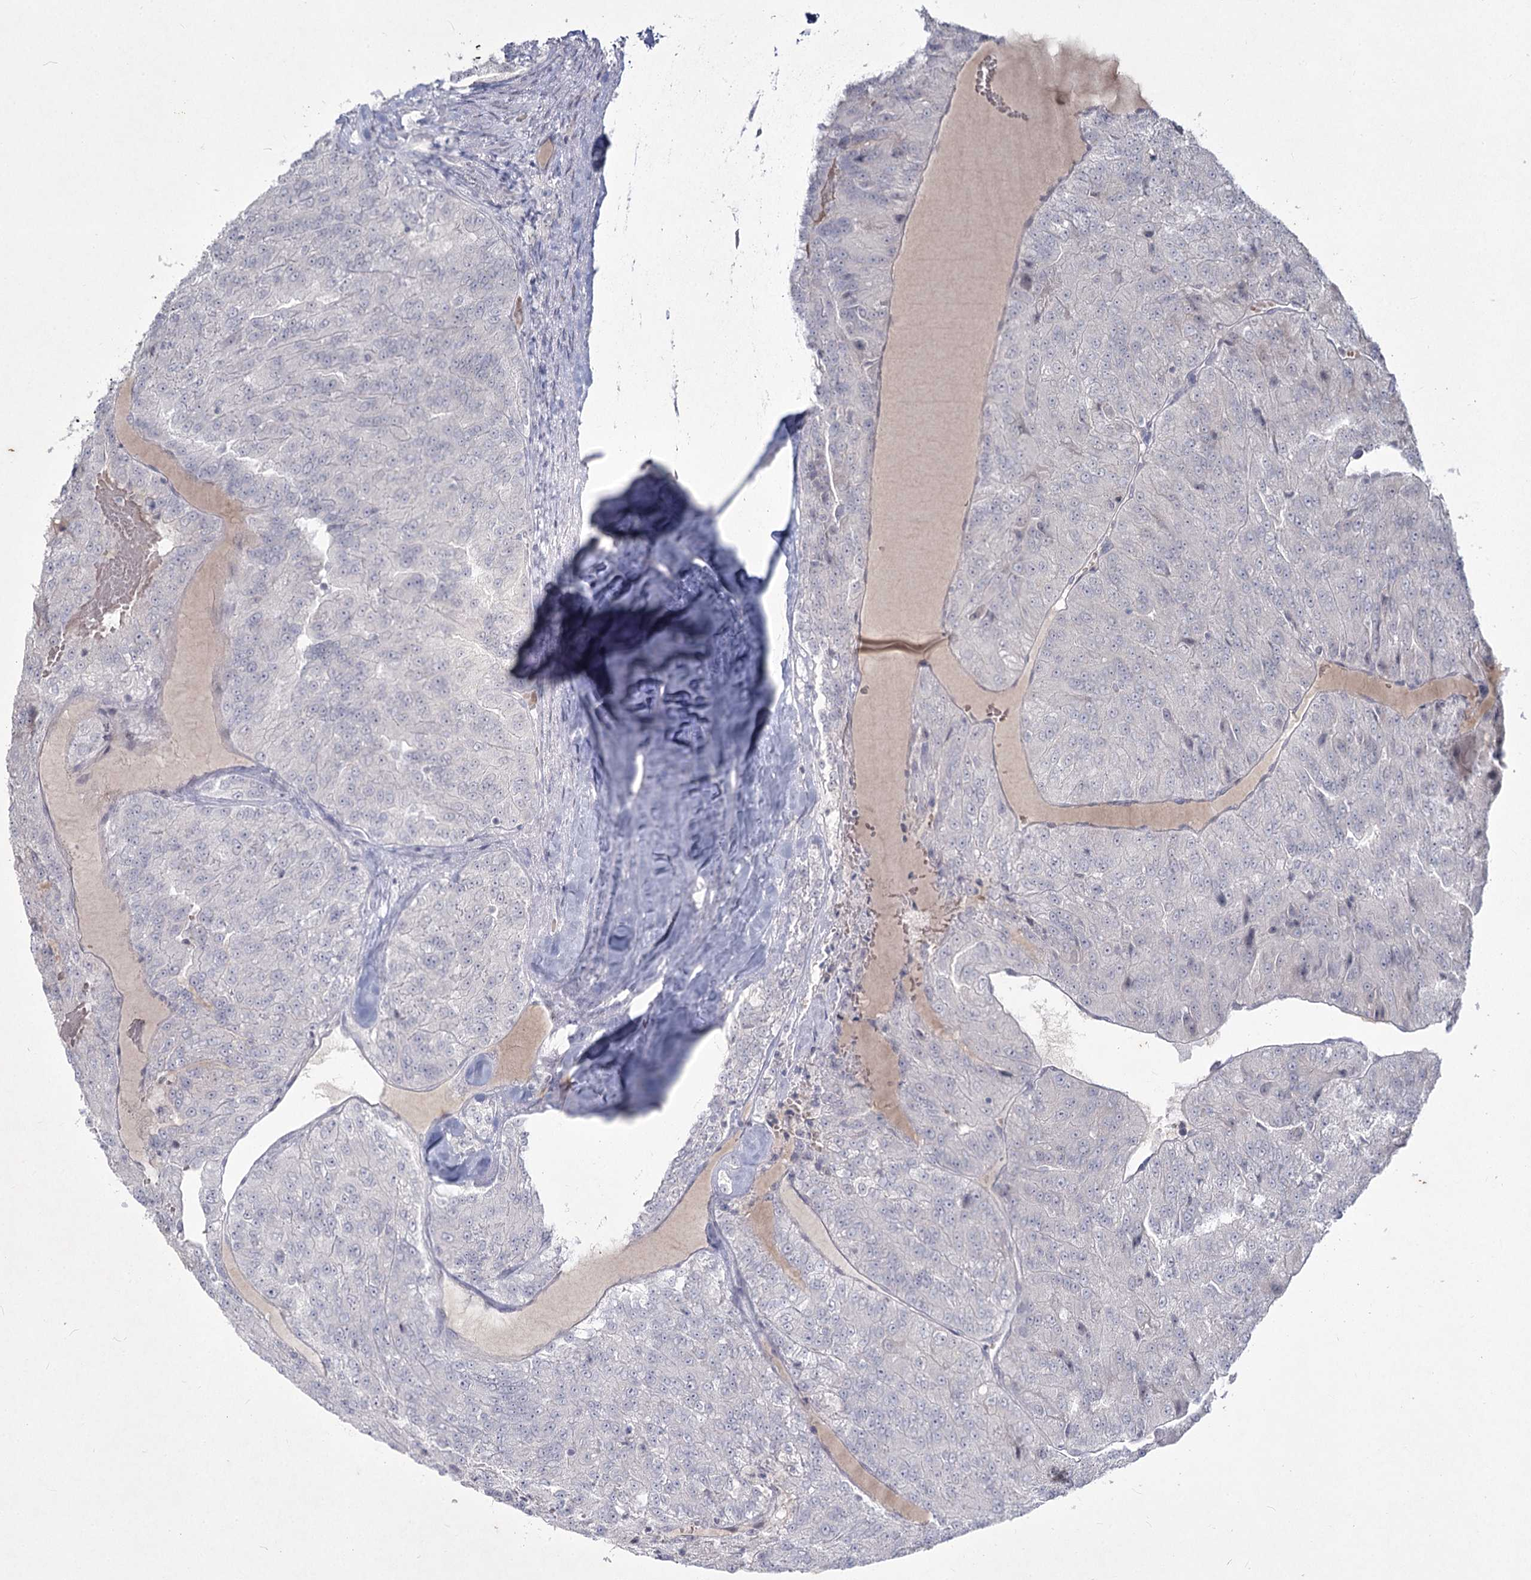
{"staining": {"intensity": "negative", "quantity": "none", "location": "none"}, "tissue": "renal cancer", "cell_type": "Tumor cells", "image_type": "cancer", "snomed": [{"axis": "morphology", "description": "Adenocarcinoma, NOS"}, {"axis": "topography", "description": "Kidney"}], "caption": "Immunohistochemistry (IHC) image of neoplastic tissue: renal adenocarcinoma stained with DAB exhibits no significant protein positivity in tumor cells. (Stains: DAB immunohistochemistry with hematoxylin counter stain, Microscopy: brightfield microscopy at high magnification).", "gene": "LY6G5C", "patient": {"sex": "female", "age": 63}}